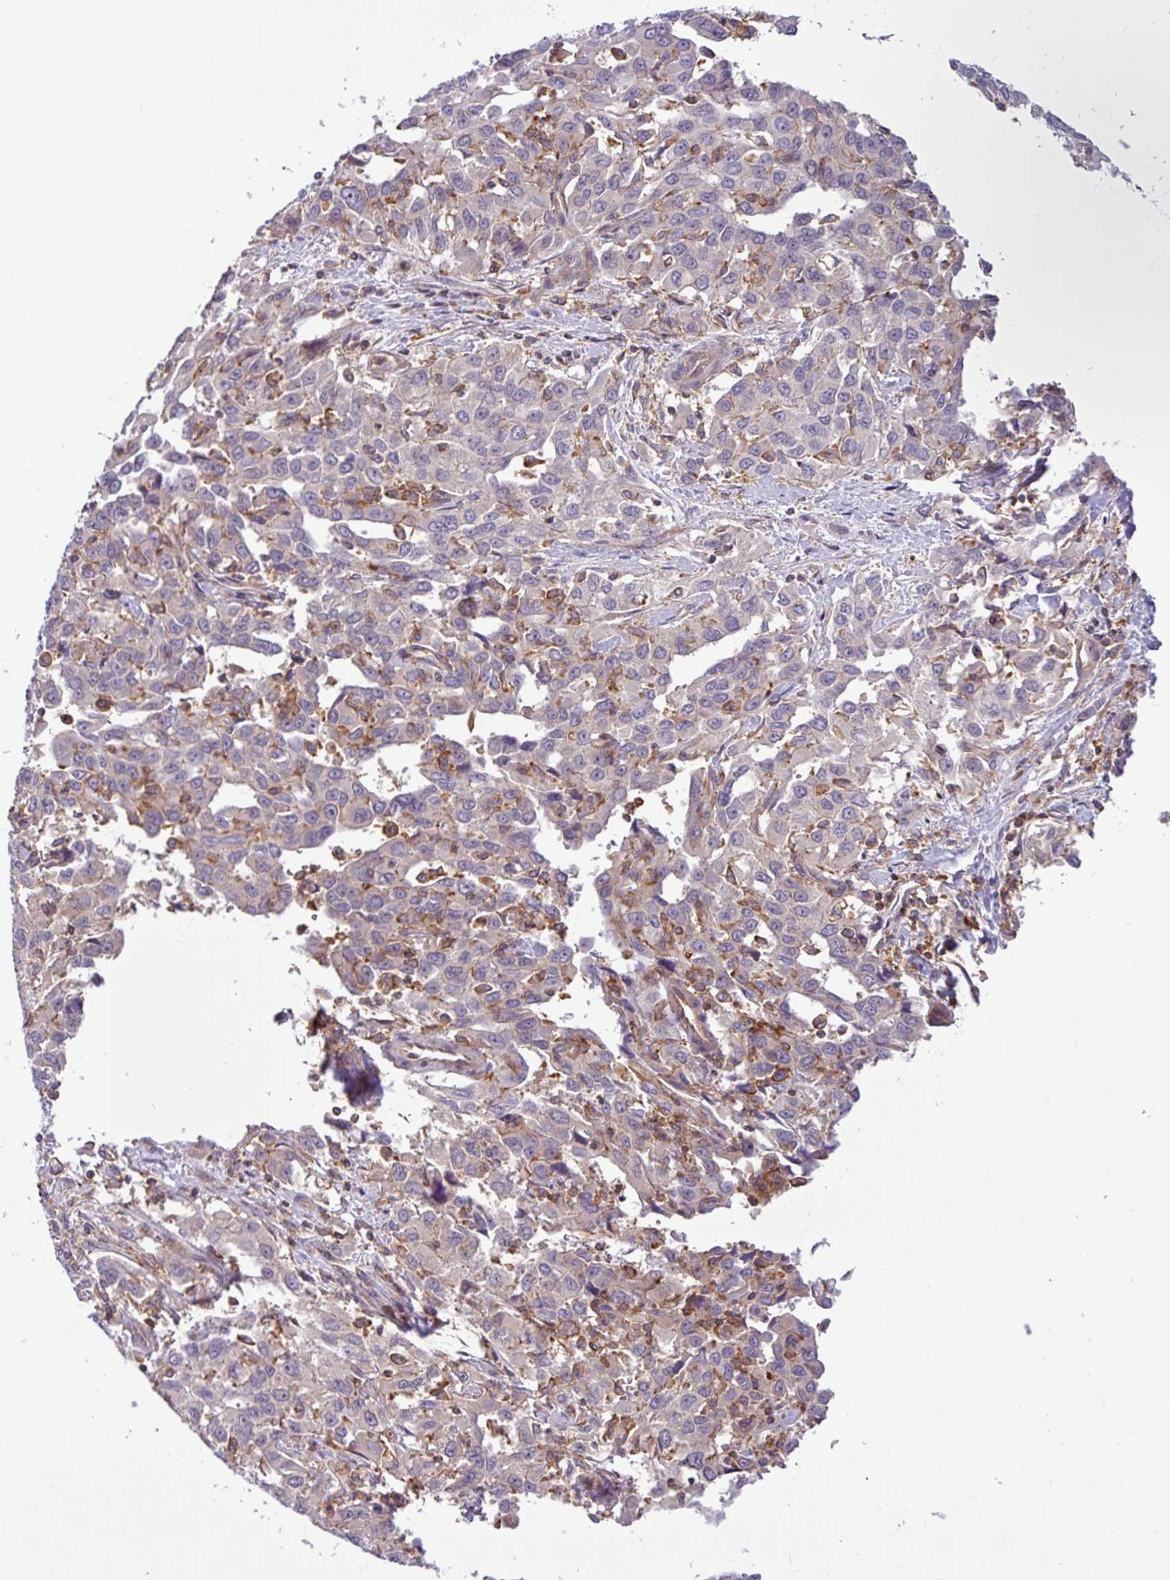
{"staining": {"intensity": "negative", "quantity": "none", "location": "none"}, "tissue": "liver cancer", "cell_type": "Tumor cells", "image_type": "cancer", "snomed": [{"axis": "morphology", "description": "Carcinoma, Hepatocellular, NOS"}, {"axis": "topography", "description": "Liver"}], "caption": "Immunohistochemical staining of human liver hepatocellular carcinoma shows no significant staining in tumor cells.", "gene": "ACTR3", "patient": {"sex": "male", "age": 63}}